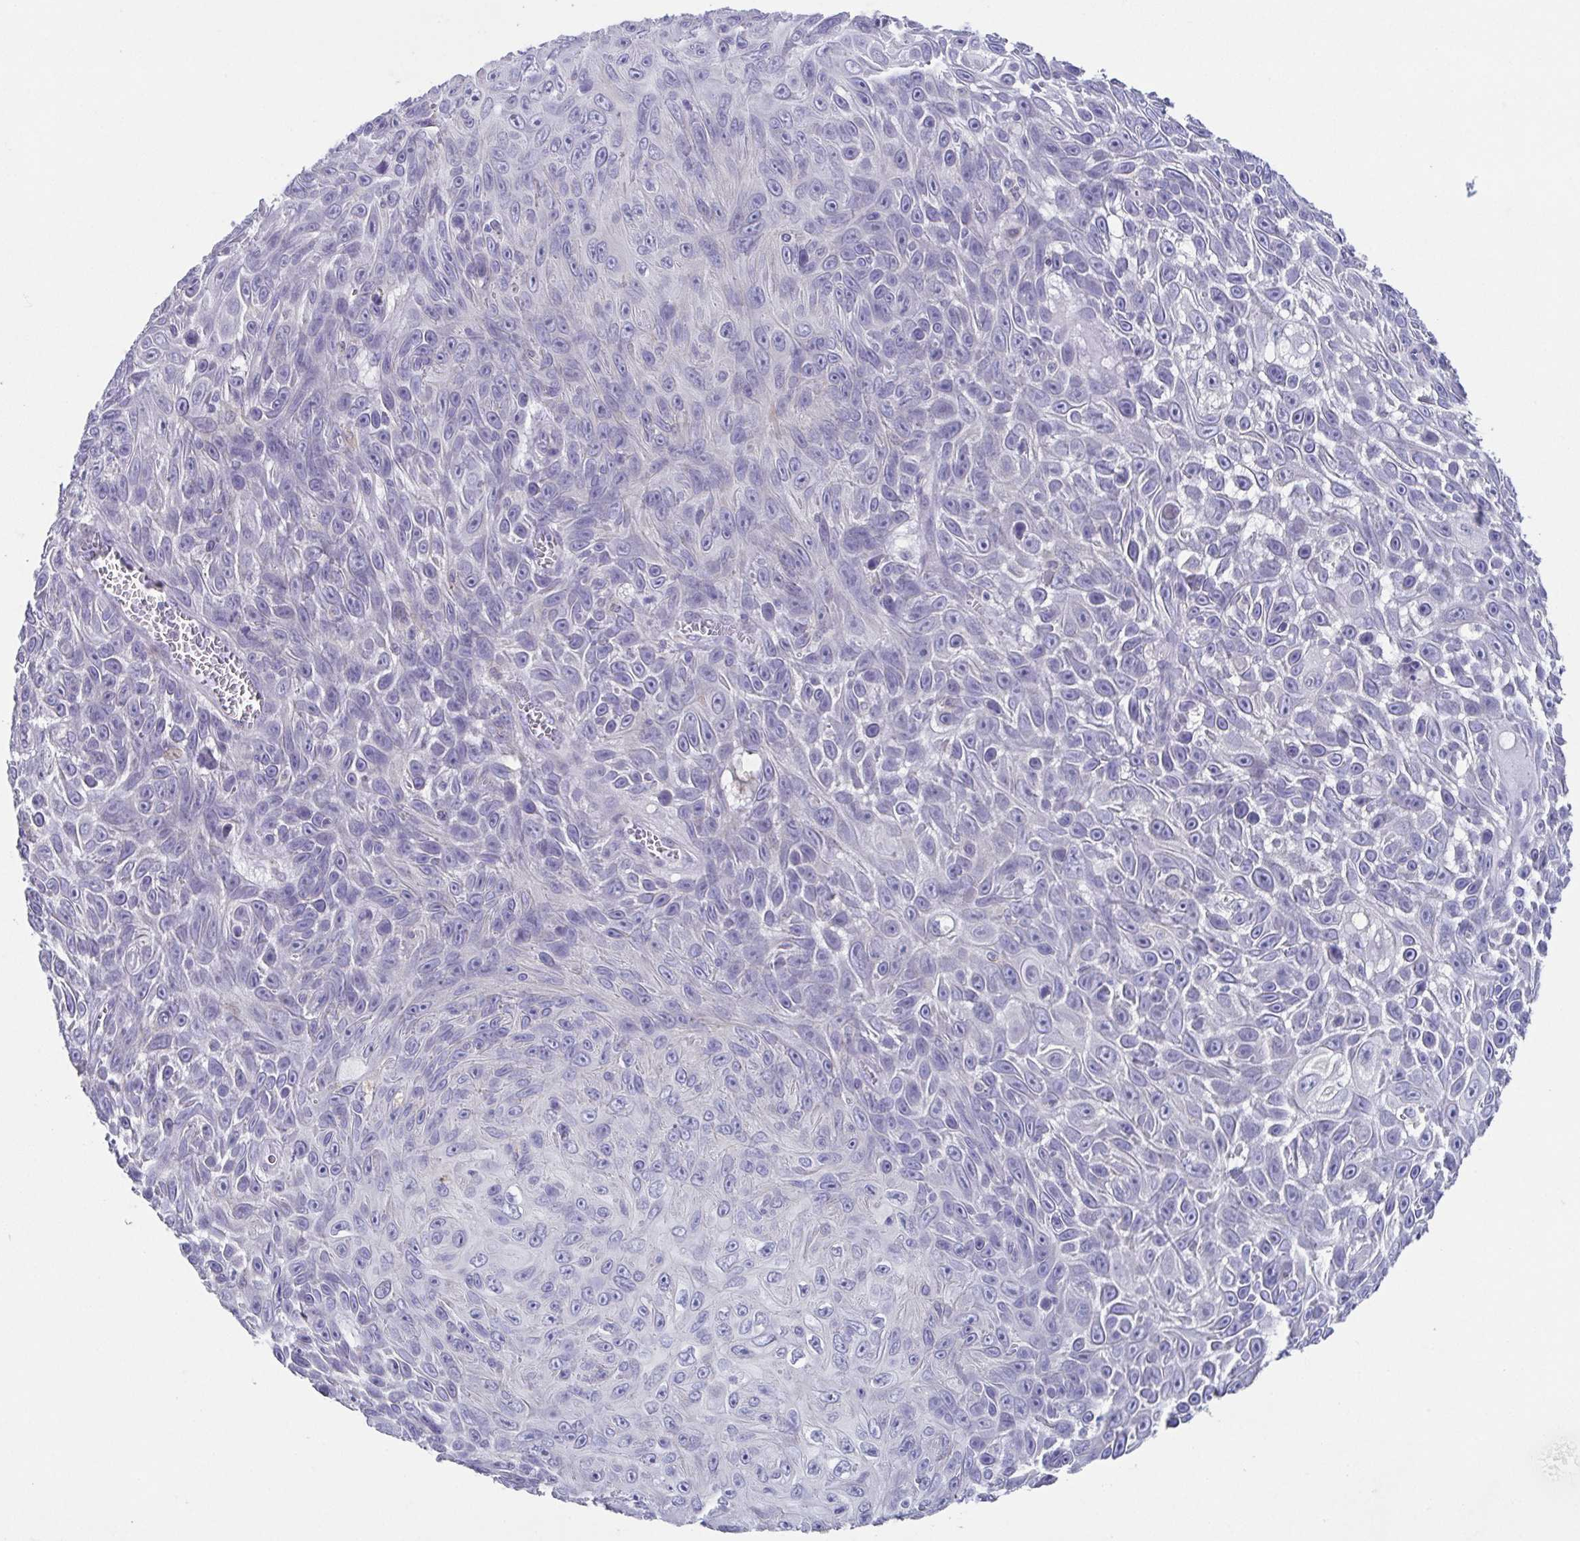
{"staining": {"intensity": "negative", "quantity": "none", "location": "none"}, "tissue": "skin cancer", "cell_type": "Tumor cells", "image_type": "cancer", "snomed": [{"axis": "morphology", "description": "Squamous cell carcinoma, NOS"}, {"axis": "topography", "description": "Skin"}], "caption": "Squamous cell carcinoma (skin) stained for a protein using IHC reveals no positivity tumor cells.", "gene": "RDH11", "patient": {"sex": "male", "age": 82}}